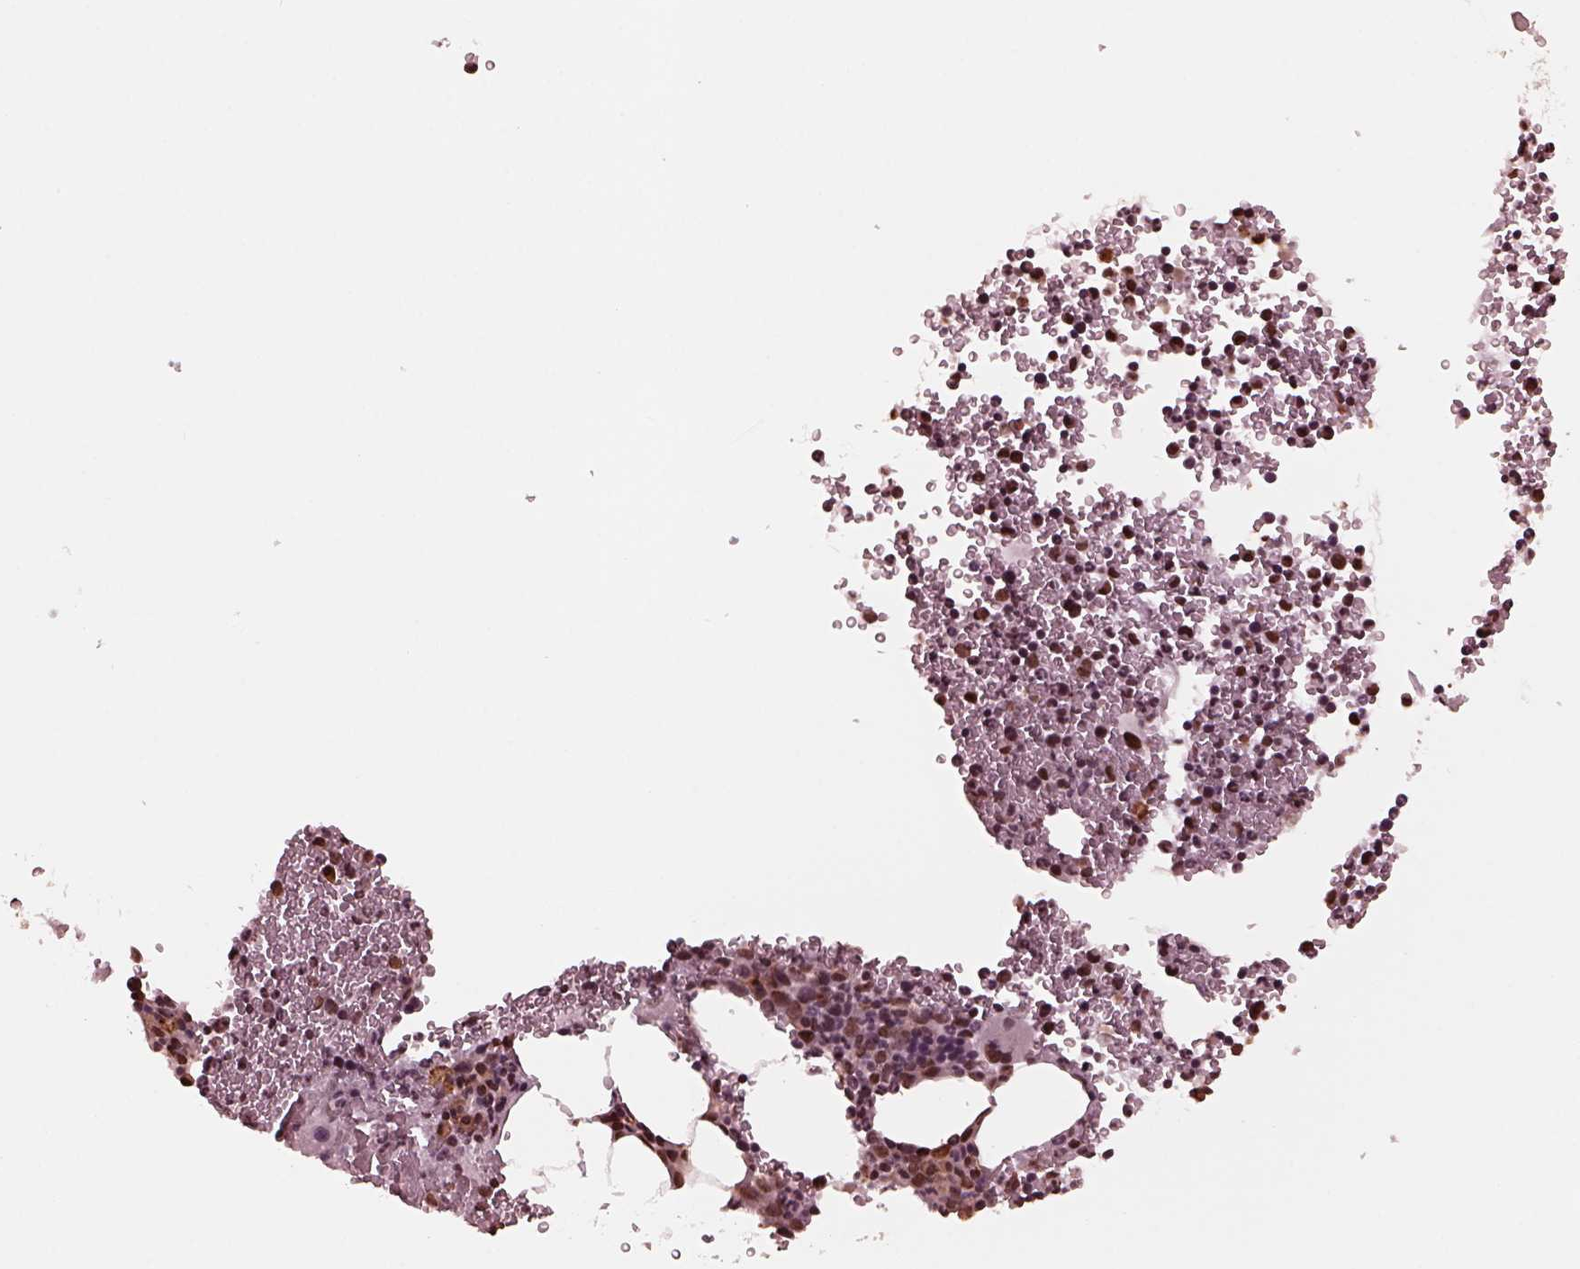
{"staining": {"intensity": "moderate", "quantity": "<25%", "location": "cytoplasmic/membranous,nuclear"}, "tissue": "bone marrow", "cell_type": "Hematopoietic cells", "image_type": "normal", "snomed": [{"axis": "morphology", "description": "Normal tissue, NOS"}, {"axis": "topography", "description": "Bone marrow"}], "caption": "Immunohistochemical staining of unremarkable bone marrow exhibits low levels of moderate cytoplasmic/membranous,nuclear staining in about <25% of hematopoietic cells. Using DAB (brown) and hematoxylin (blue) stains, captured at high magnification using brightfield microscopy.", "gene": "NSD1", "patient": {"sex": "female", "age": 56}}